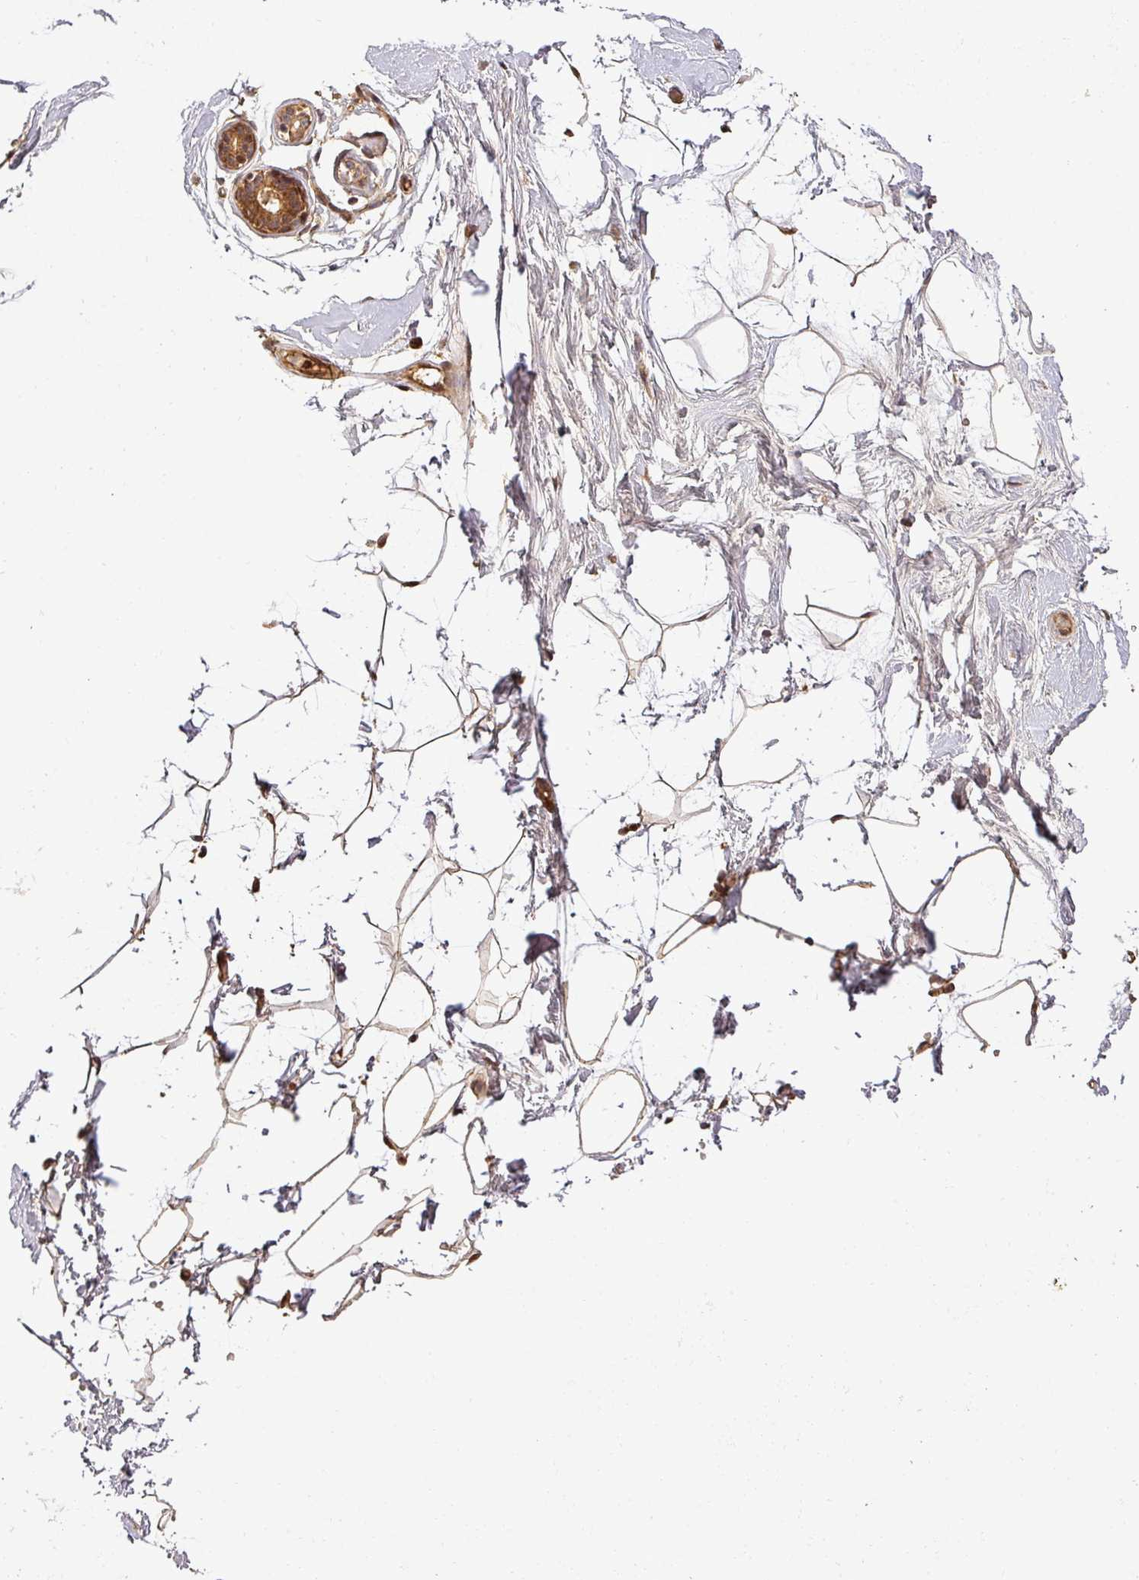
{"staining": {"intensity": "moderate", "quantity": ">75%", "location": "cytoplasmic/membranous"}, "tissue": "breast", "cell_type": "Adipocytes", "image_type": "normal", "snomed": [{"axis": "morphology", "description": "Normal tissue, NOS"}, {"axis": "morphology", "description": "Adenoma, NOS"}, {"axis": "topography", "description": "Breast"}], "caption": "Immunohistochemical staining of normal breast displays medium levels of moderate cytoplasmic/membranous expression in approximately >75% of adipocytes. Using DAB (brown) and hematoxylin (blue) stains, captured at high magnification using brightfield microscopy.", "gene": "BPIFB3", "patient": {"sex": "female", "age": 23}}